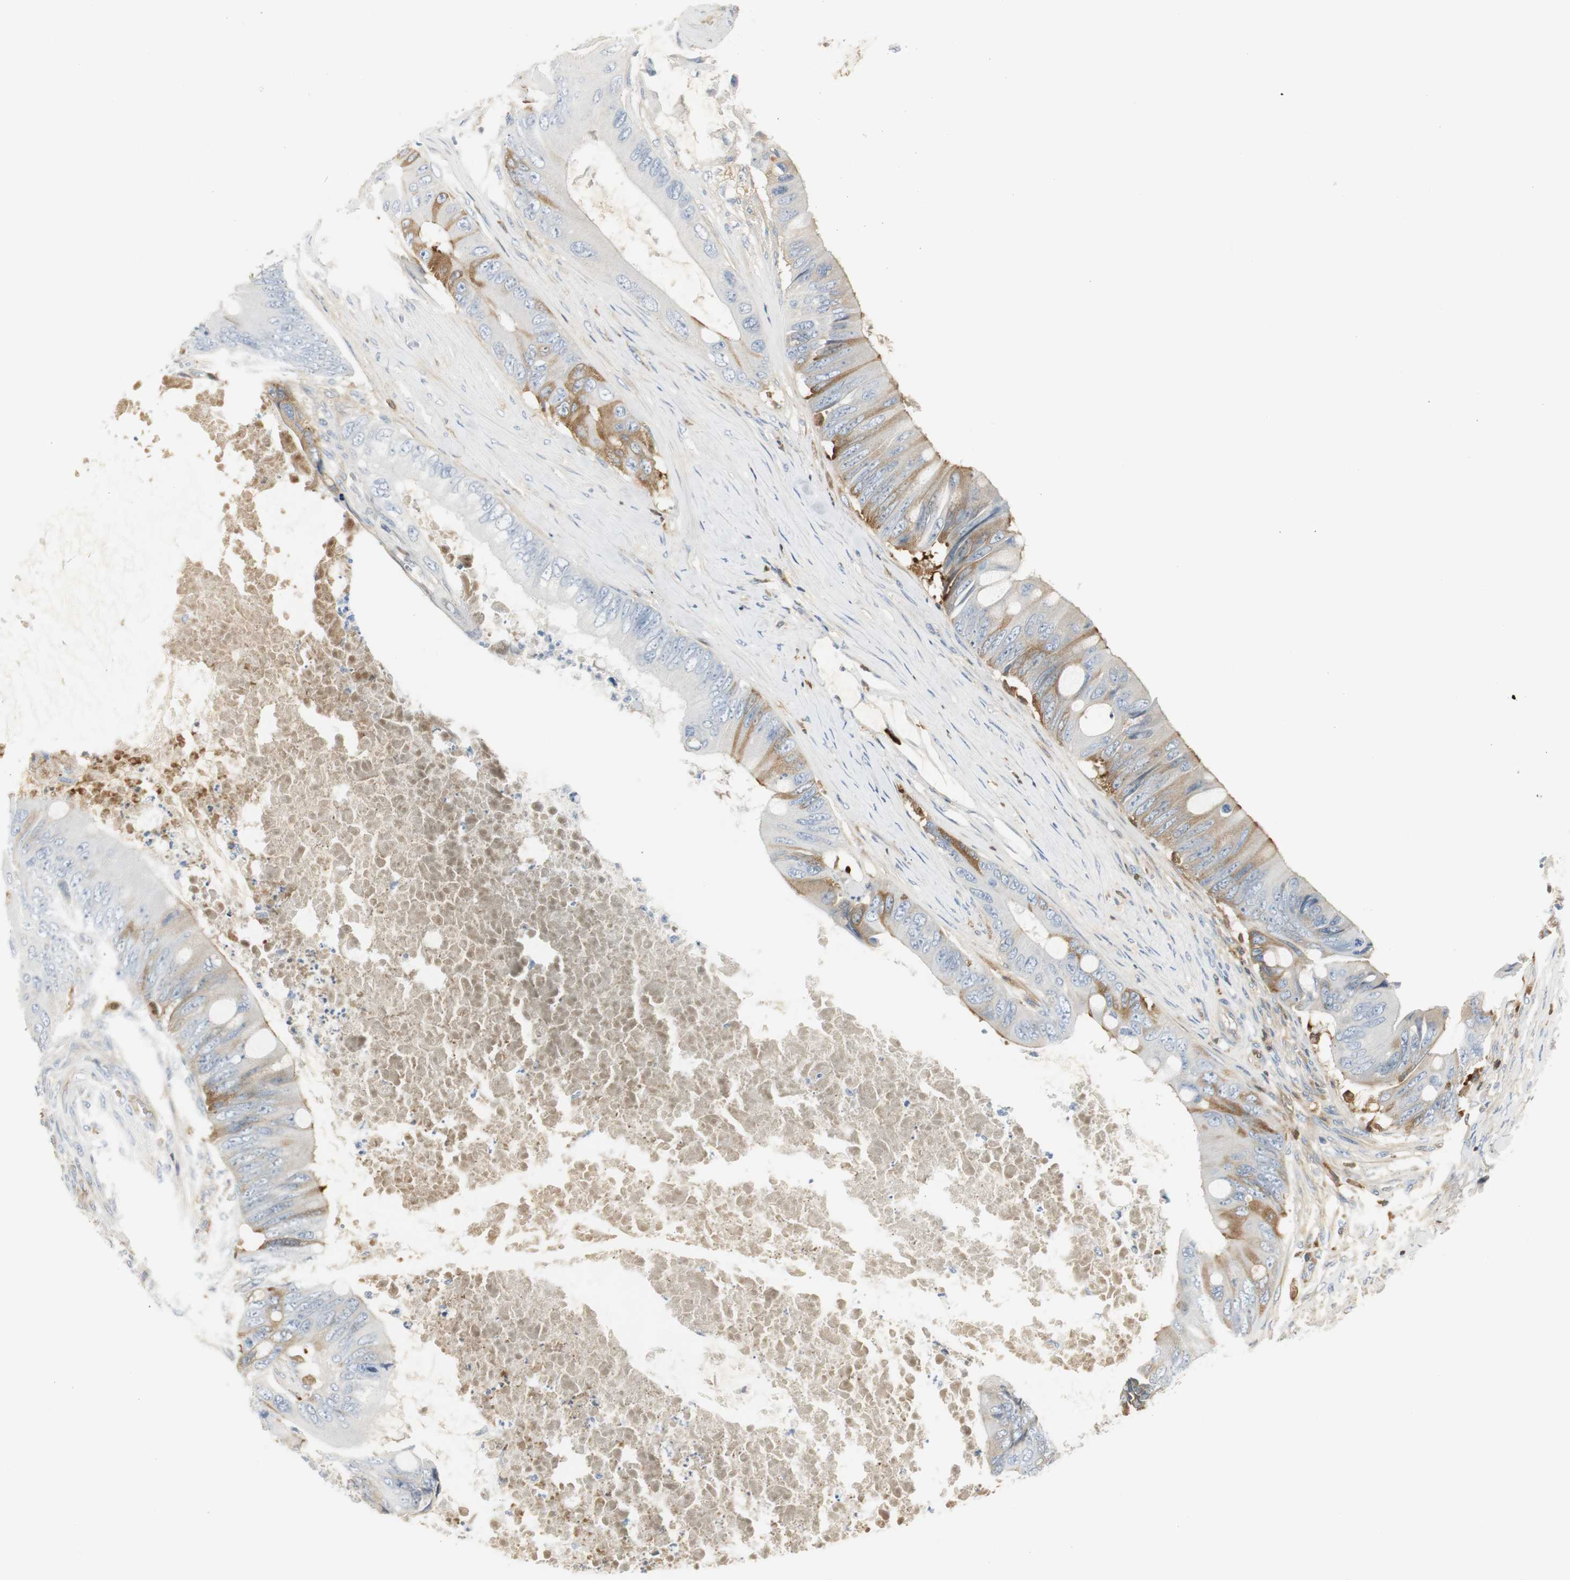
{"staining": {"intensity": "moderate", "quantity": "<25%", "location": "cytoplasmic/membranous"}, "tissue": "colorectal cancer", "cell_type": "Tumor cells", "image_type": "cancer", "snomed": [{"axis": "morphology", "description": "Adenocarcinoma, NOS"}, {"axis": "topography", "description": "Rectum"}], "caption": "Colorectal cancer tissue reveals moderate cytoplasmic/membranous expression in approximately <25% of tumor cells, visualized by immunohistochemistry. (IHC, brightfield microscopy, high magnification).", "gene": "SERPINF1", "patient": {"sex": "female", "age": 77}}